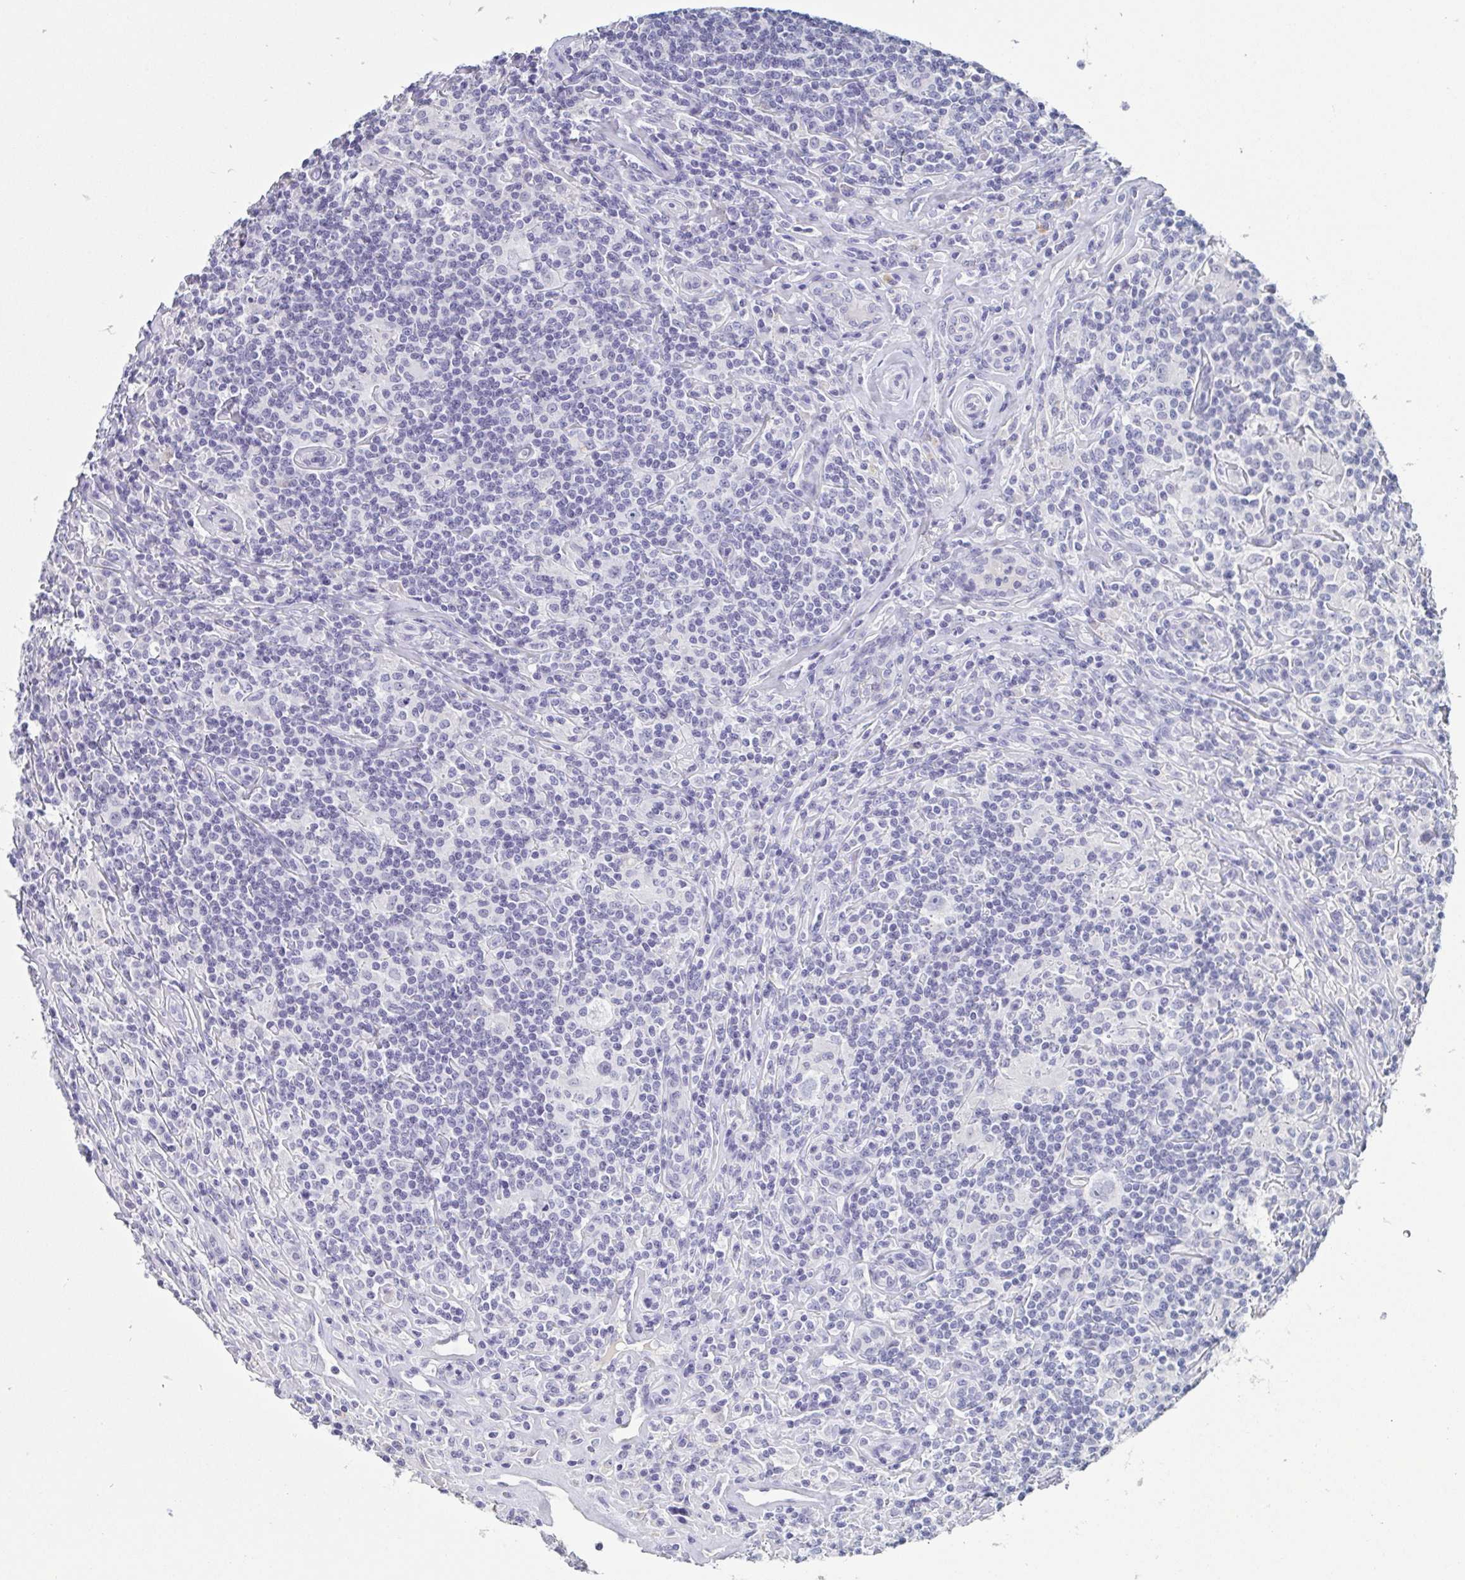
{"staining": {"intensity": "negative", "quantity": "none", "location": "none"}, "tissue": "lymphoma", "cell_type": "Tumor cells", "image_type": "cancer", "snomed": [{"axis": "morphology", "description": "Hodgkin's disease, NOS"}, {"axis": "morphology", "description": "Hodgkin's lymphoma, nodular sclerosis"}, {"axis": "topography", "description": "Lymph node"}], "caption": "This is an immunohistochemistry (IHC) micrograph of human Hodgkin's lymphoma, nodular sclerosis. There is no expression in tumor cells.", "gene": "ITLN1", "patient": {"sex": "female", "age": 10}}